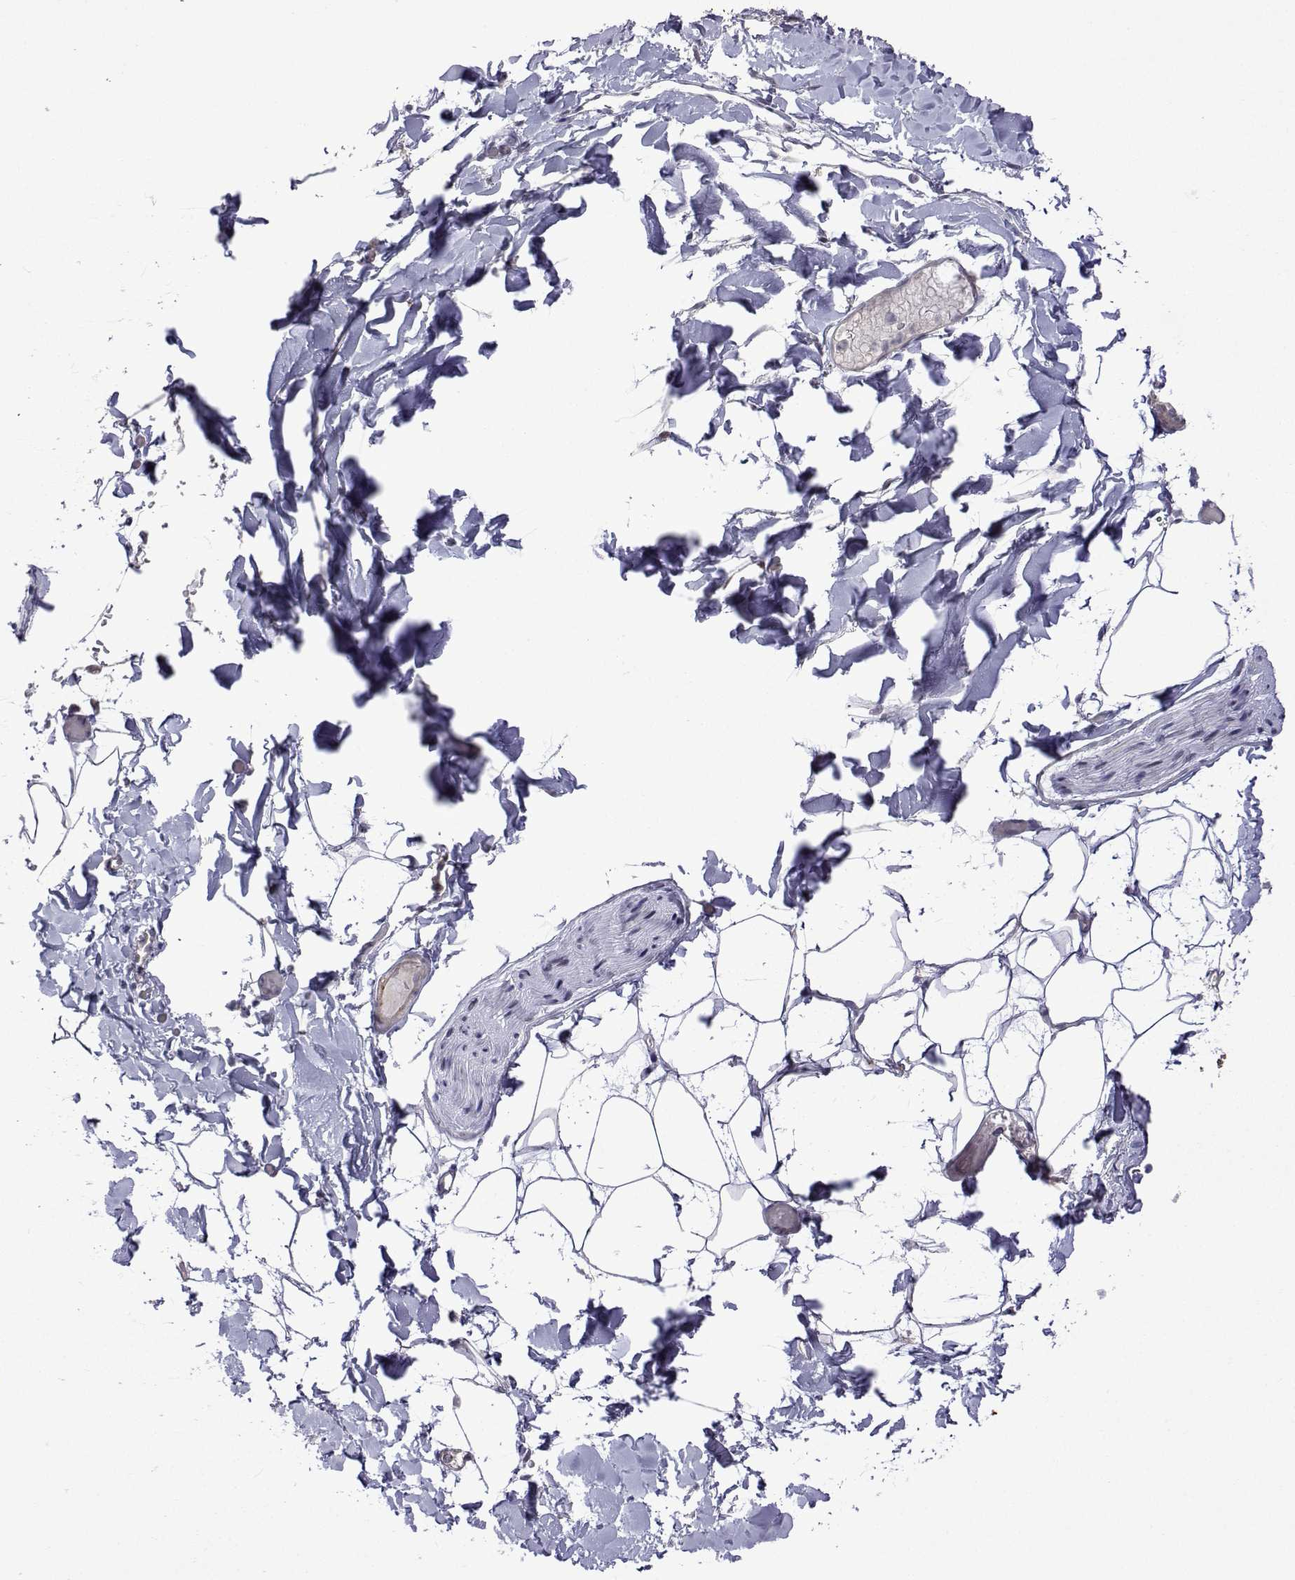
{"staining": {"intensity": "negative", "quantity": "none", "location": "none"}, "tissue": "adipose tissue", "cell_type": "Adipocytes", "image_type": "normal", "snomed": [{"axis": "morphology", "description": "Normal tissue, NOS"}, {"axis": "topography", "description": "Gallbladder"}, {"axis": "topography", "description": "Peripheral nerve tissue"}], "caption": "DAB (3,3'-diaminobenzidine) immunohistochemical staining of benign human adipose tissue shows no significant expression in adipocytes. (Stains: DAB (3,3'-diaminobenzidine) immunohistochemistry with hematoxylin counter stain, Microscopy: brightfield microscopy at high magnification).", "gene": "EFCAB3", "patient": {"sex": "female", "age": 45}}